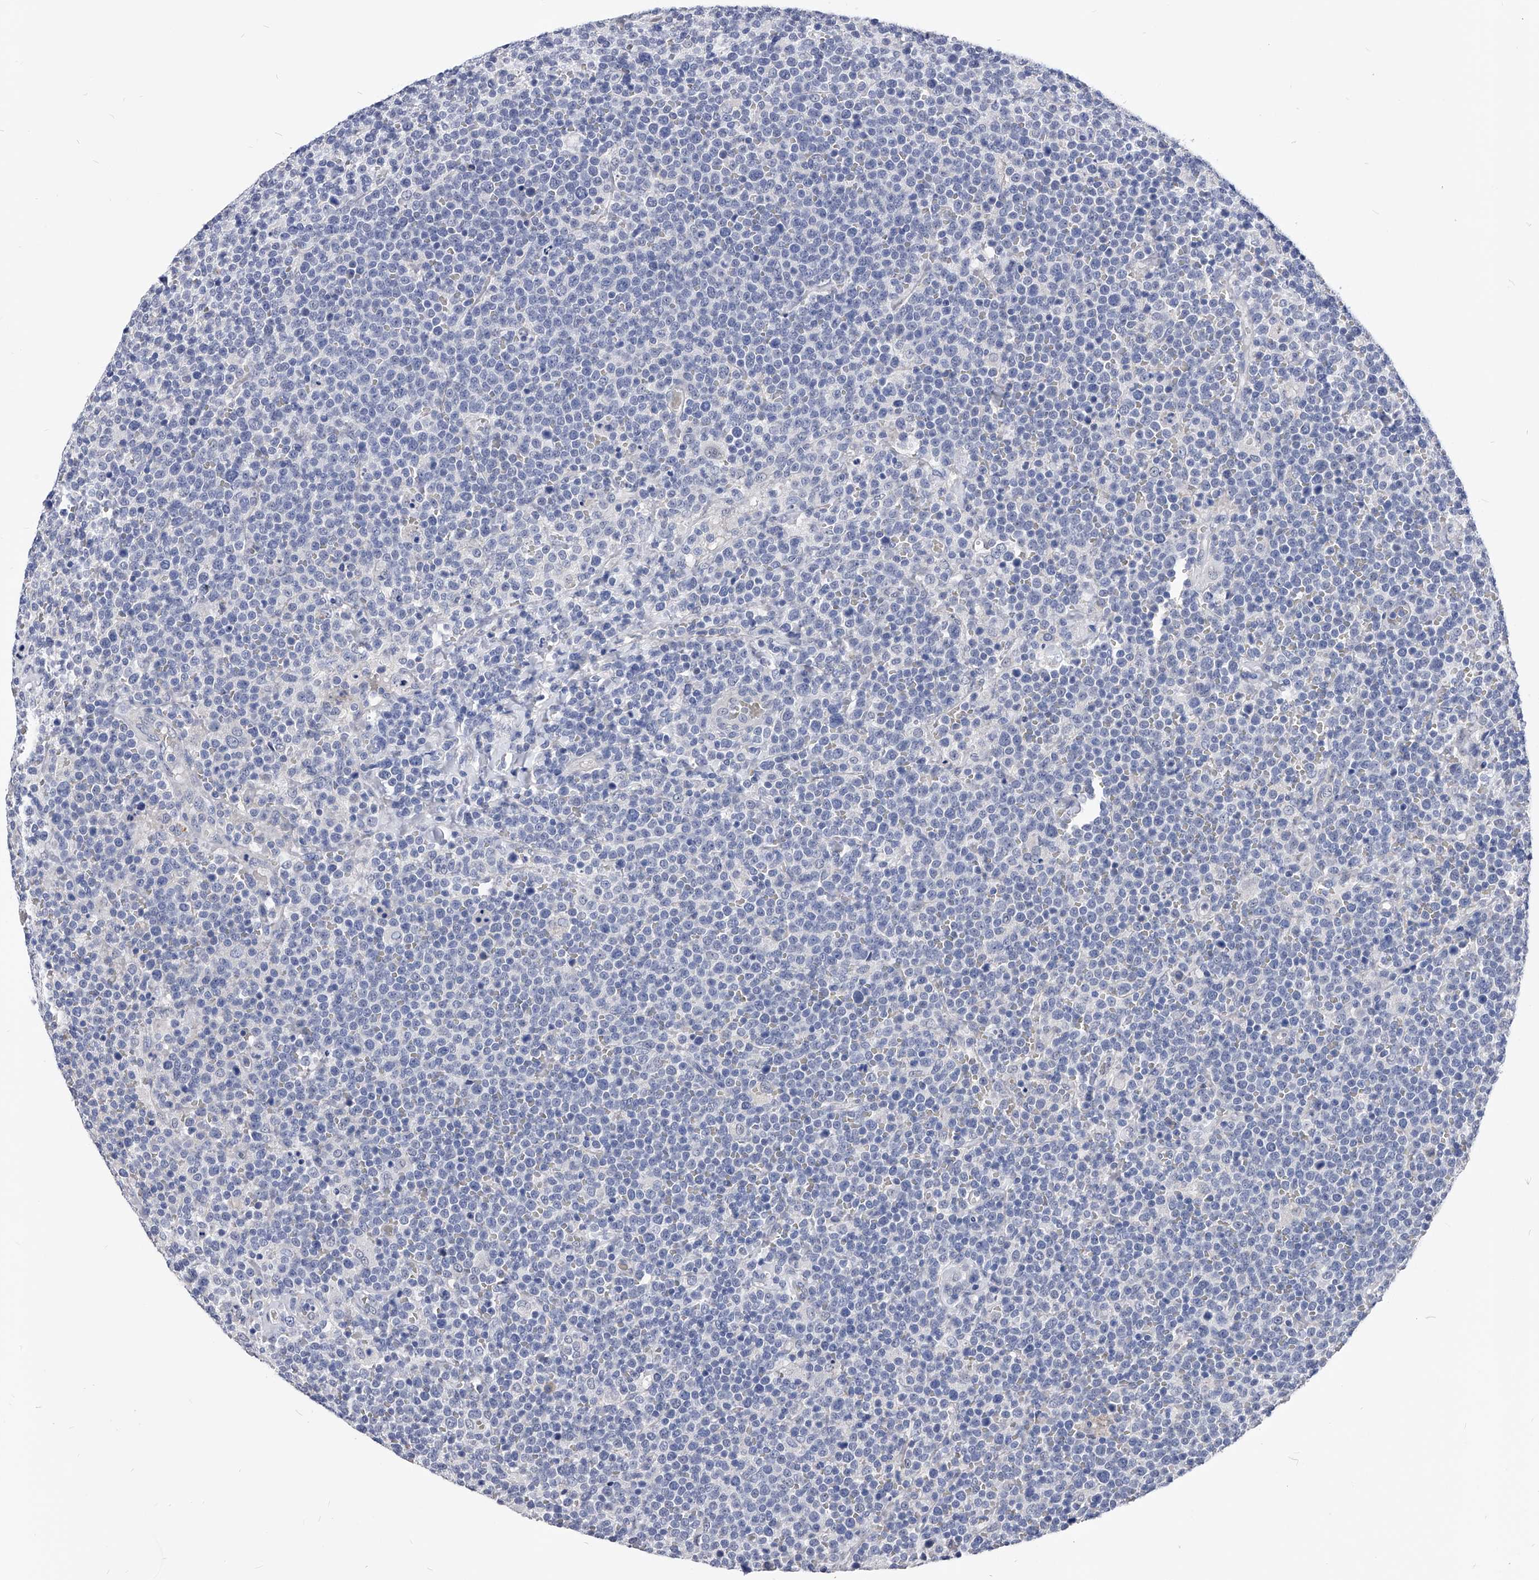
{"staining": {"intensity": "negative", "quantity": "none", "location": "none"}, "tissue": "lymphoma", "cell_type": "Tumor cells", "image_type": "cancer", "snomed": [{"axis": "morphology", "description": "Malignant lymphoma, non-Hodgkin's type, High grade"}, {"axis": "topography", "description": "Lymph node"}], "caption": "There is no significant expression in tumor cells of high-grade malignant lymphoma, non-Hodgkin's type.", "gene": "ZNF529", "patient": {"sex": "male", "age": 61}}